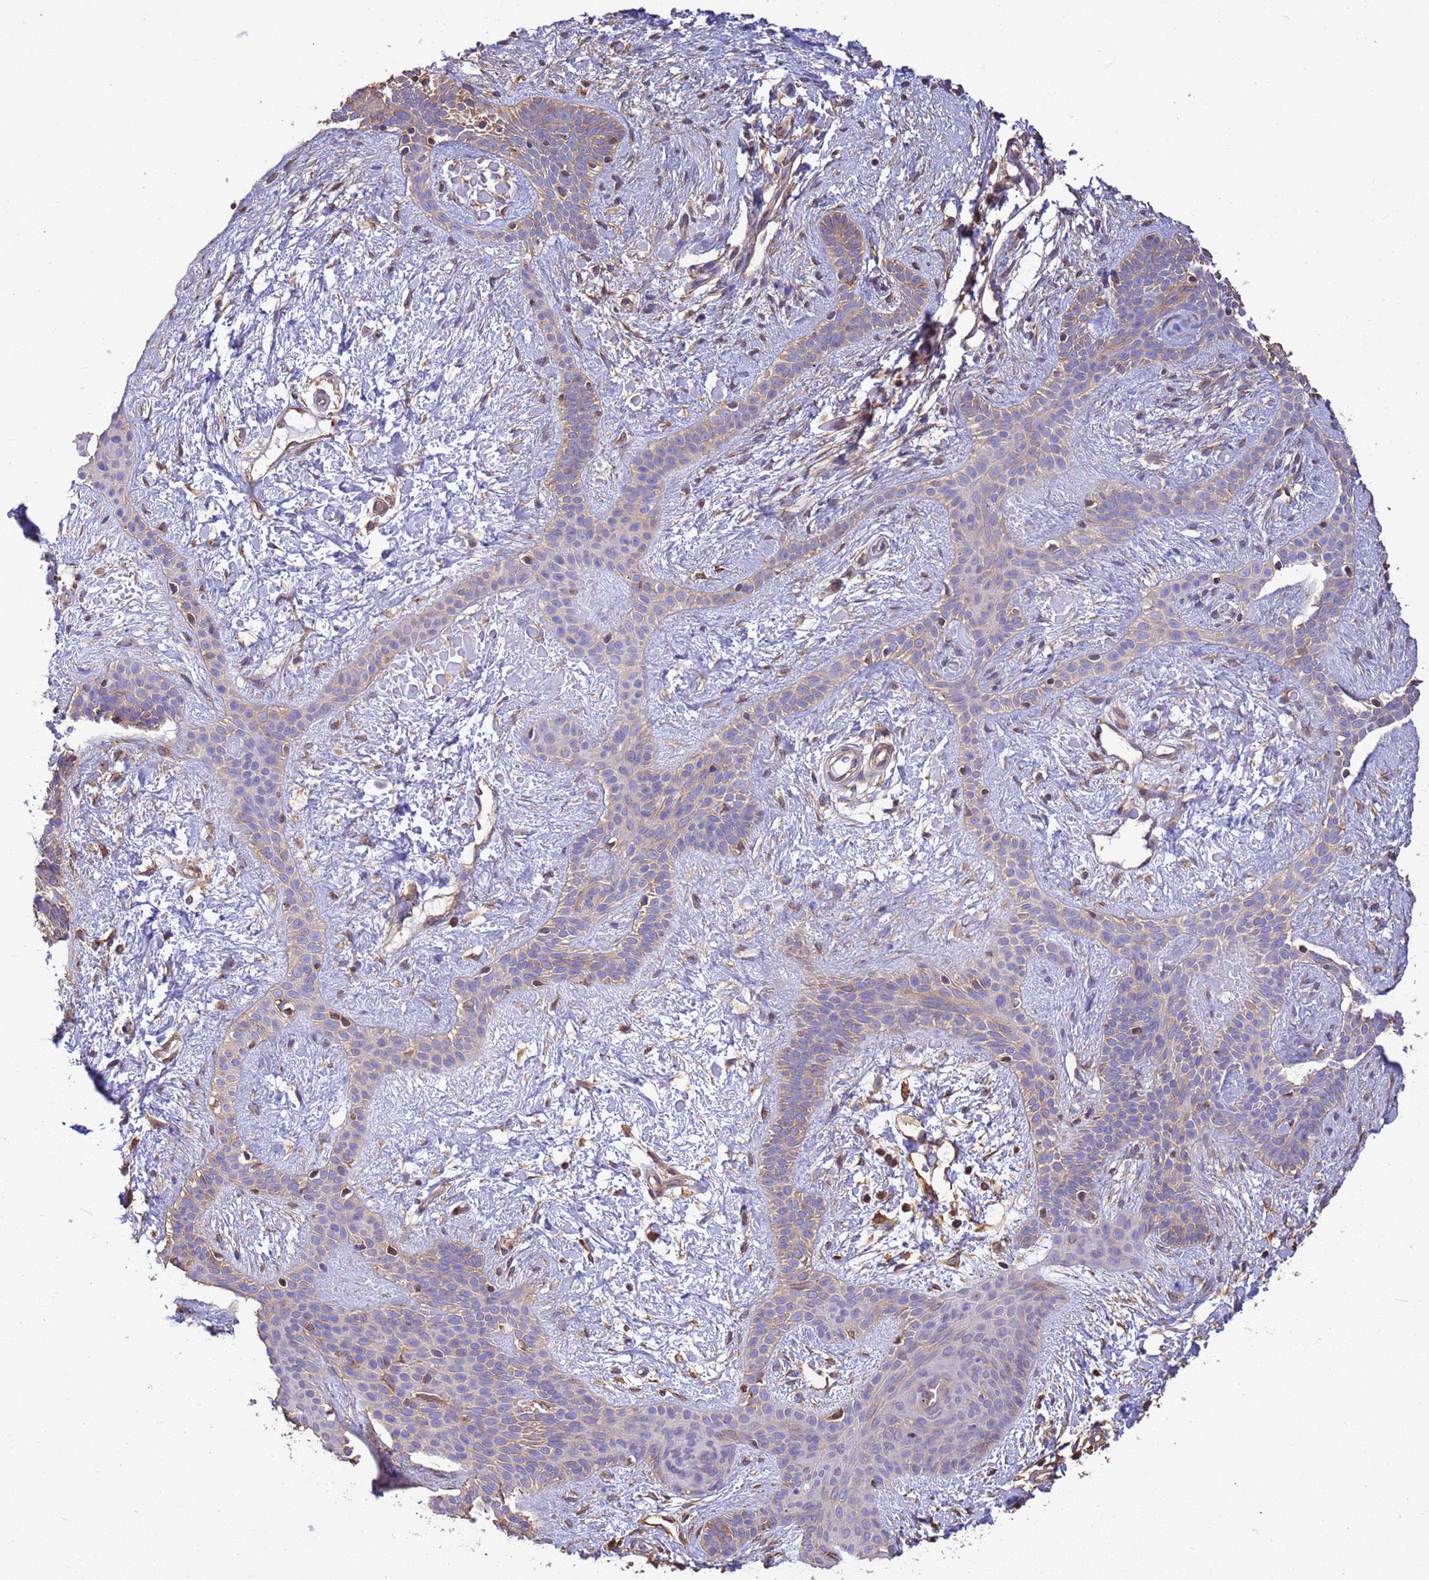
{"staining": {"intensity": "weak", "quantity": "25%-75%", "location": "cytoplasmic/membranous"}, "tissue": "skin cancer", "cell_type": "Tumor cells", "image_type": "cancer", "snomed": [{"axis": "morphology", "description": "Basal cell carcinoma"}, {"axis": "topography", "description": "Skin"}], "caption": "Skin cancer stained with a brown dye demonstrates weak cytoplasmic/membranous positive staining in approximately 25%-75% of tumor cells.", "gene": "TUBB1", "patient": {"sex": "male", "age": 78}}